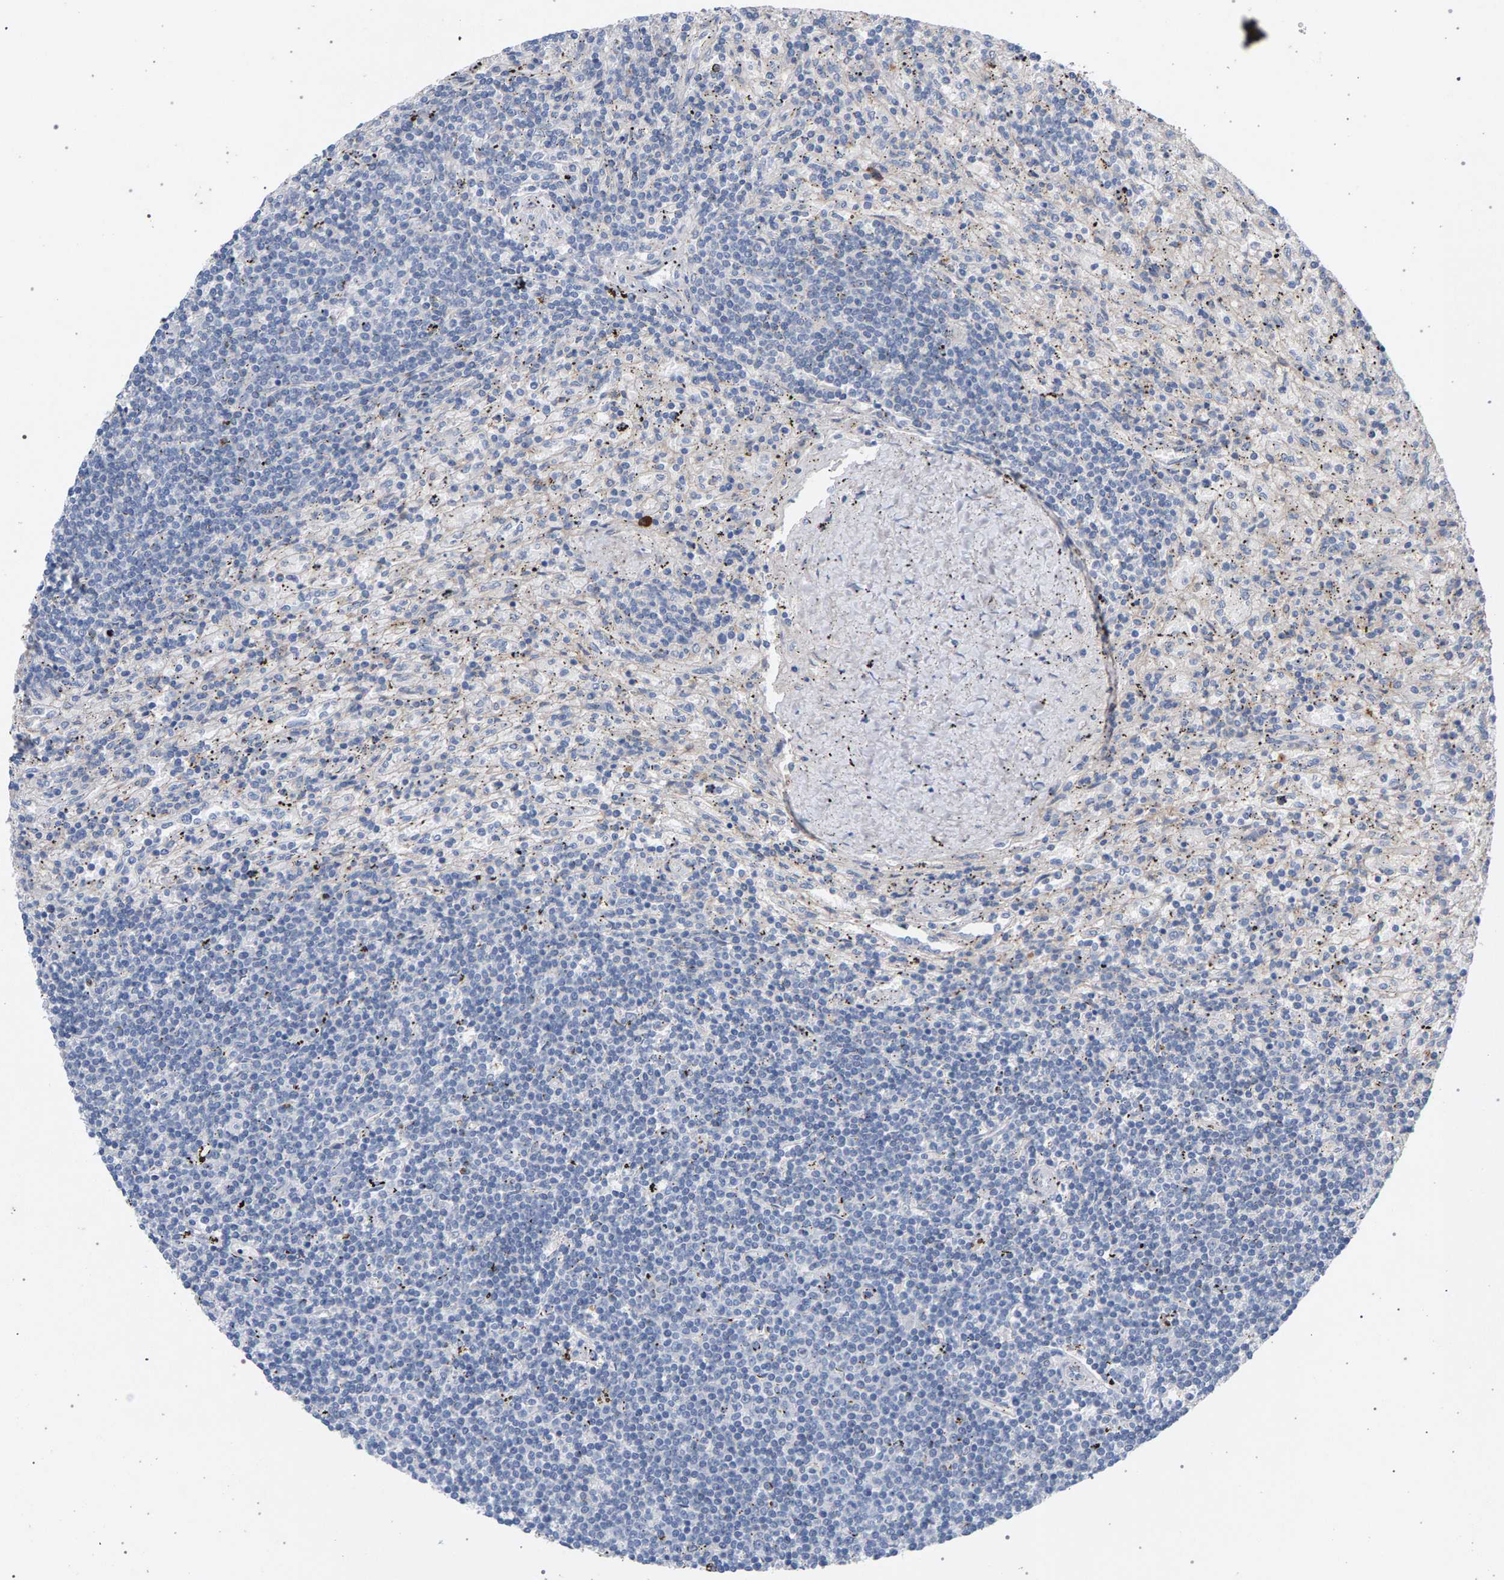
{"staining": {"intensity": "negative", "quantity": "none", "location": "none"}, "tissue": "lymphoma", "cell_type": "Tumor cells", "image_type": "cancer", "snomed": [{"axis": "morphology", "description": "Malignant lymphoma, non-Hodgkin's type, Low grade"}, {"axis": "topography", "description": "Spleen"}], "caption": "Lymphoma stained for a protein using immunohistochemistry (IHC) exhibits no positivity tumor cells.", "gene": "MAMDC2", "patient": {"sex": "male", "age": 76}}